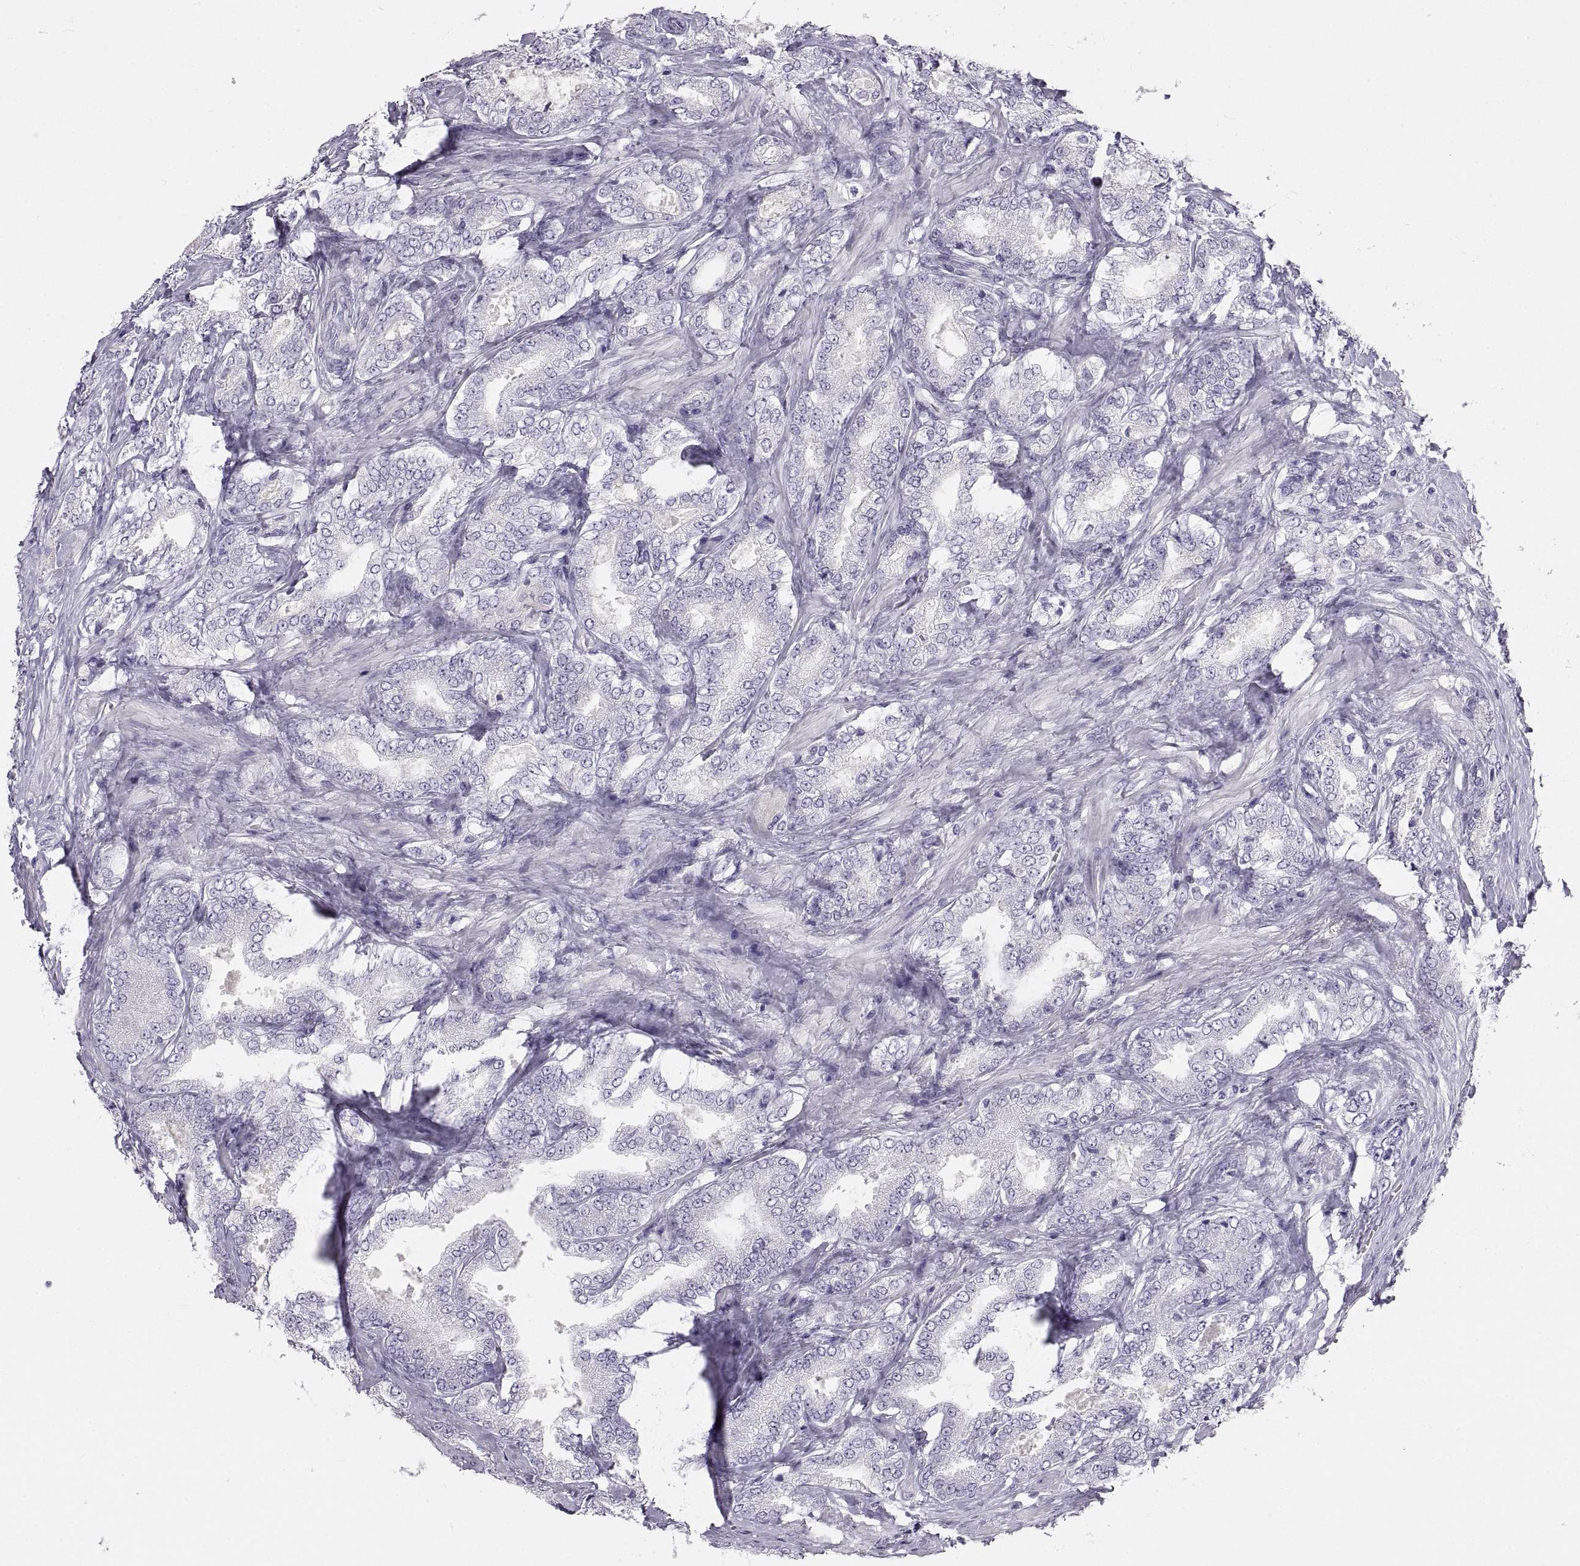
{"staining": {"intensity": "negative", "quantity": "none", "location": "none"}, "tissue": "prostate cancer", "cell_type": "Tumor cells", "image_type": "cancer", "snomed": [{"axis": "morphology", "description": "Adenocarcinoma, NOS"}, {"axis": "topography", "description": "Prostate"}], "caption": "Prostate cancer was stained to show a protein in brown. There is no significant positivity in tumor cells.", "gene": "CRYBB3", "patient": {"sex": "male", "age": 64}}